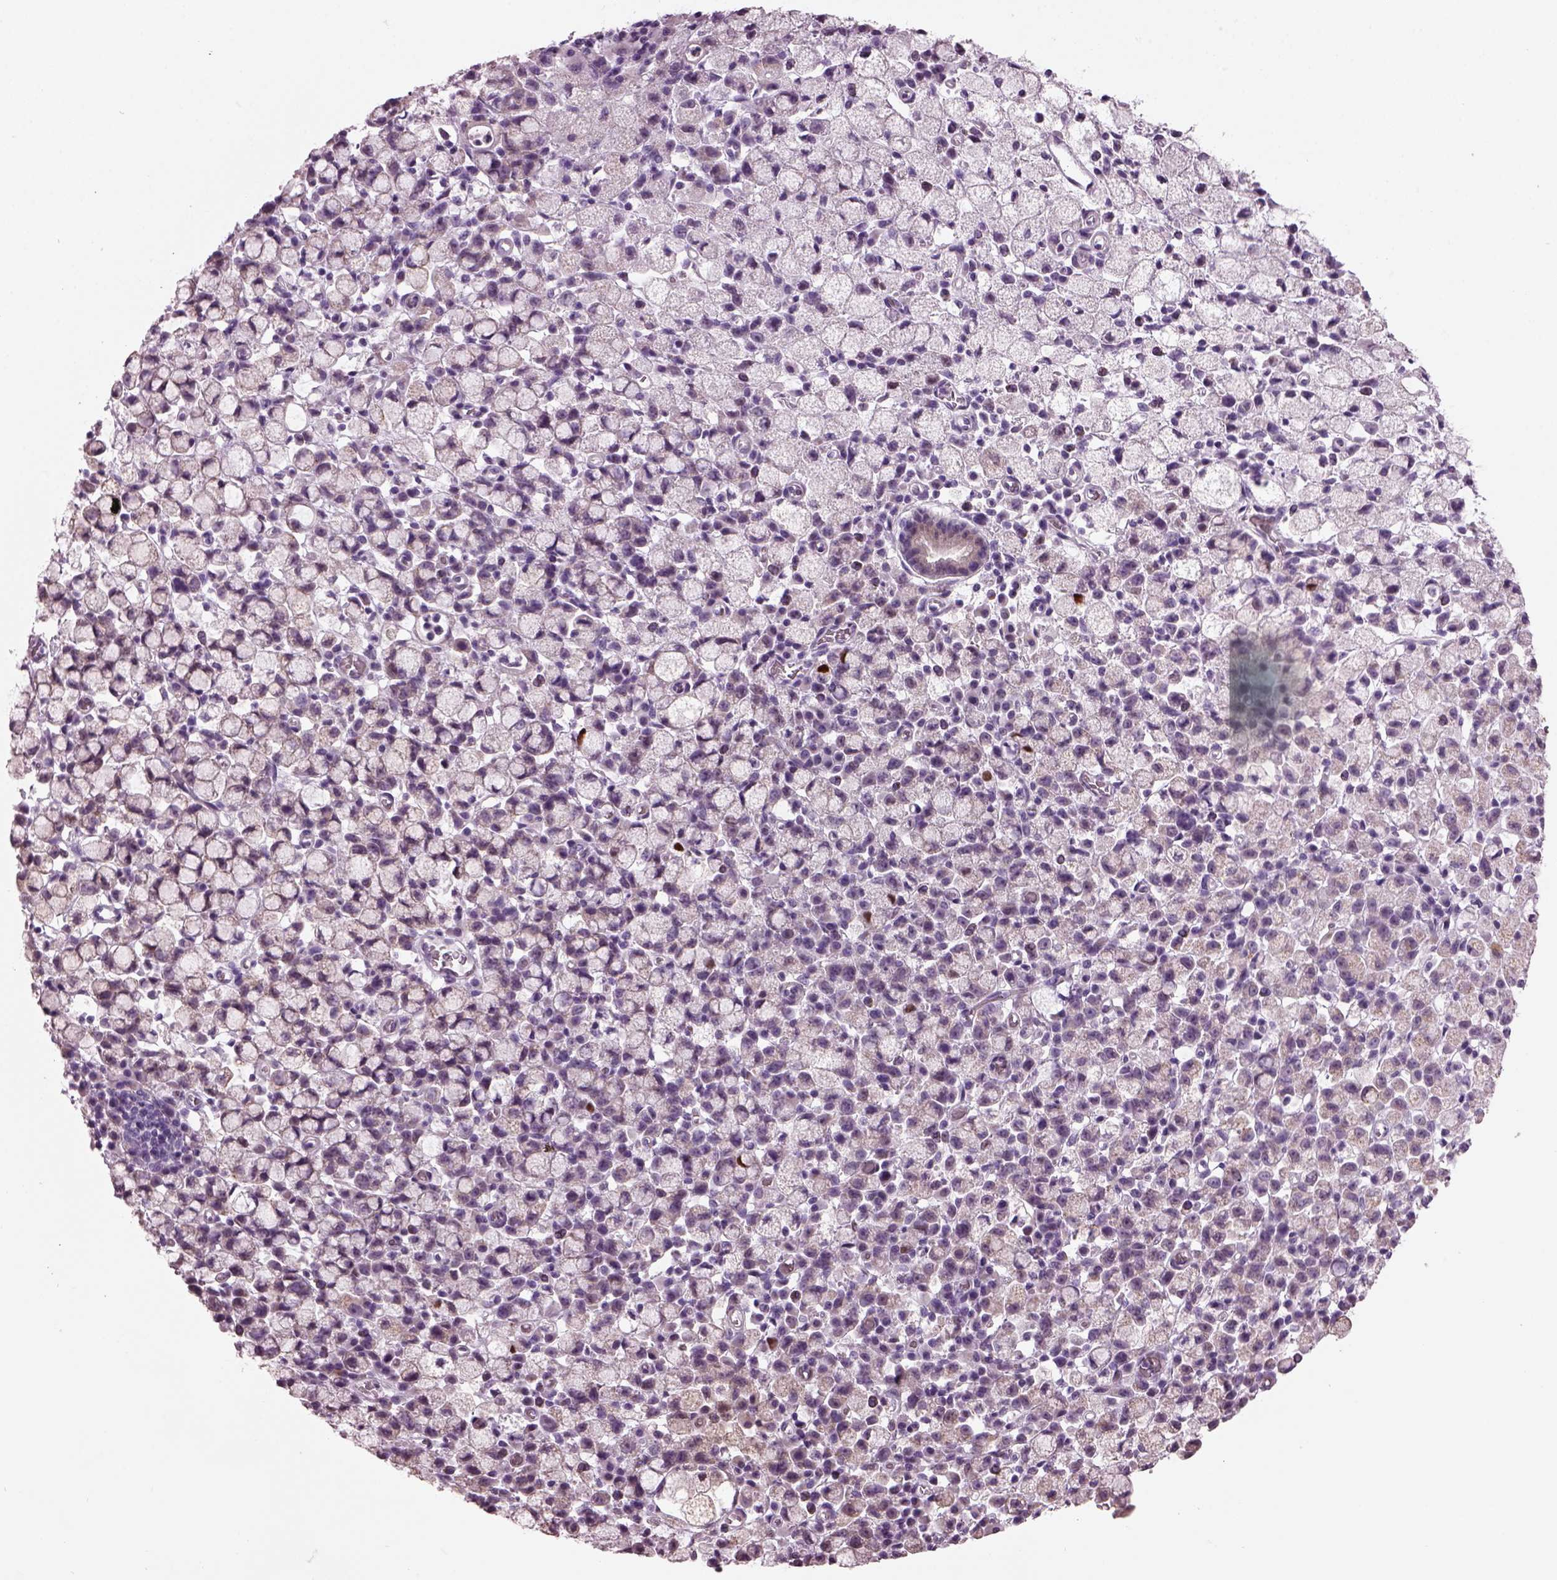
{"staining": {"intensity": "negative", "quantity": "none", "location": "none"}, "tissue": "stomach cancer", "cell_type": "Tumor cells", "image_type": "cancer", "snomed": [{"axis": "morphology", "description": "Adenocarcinoma, NOS"}, {"axis": "topography", "description": "Stomach"}], "caption": "High magnification brightfield microscopy of stomach adenocarcinoma stained with DAB (brown) and counterstained with hematoxylin (blue): tumor cells show no significant positivity. The staining was performed using DAB (3,3'-diaminobenzidine) to visualize the protein expression in brown, while the nuclei were stained in blue with hematoxylin (Magnification: 20x).", "gene": "PRR9", "patient": {"sex": "male", "age": 58}}